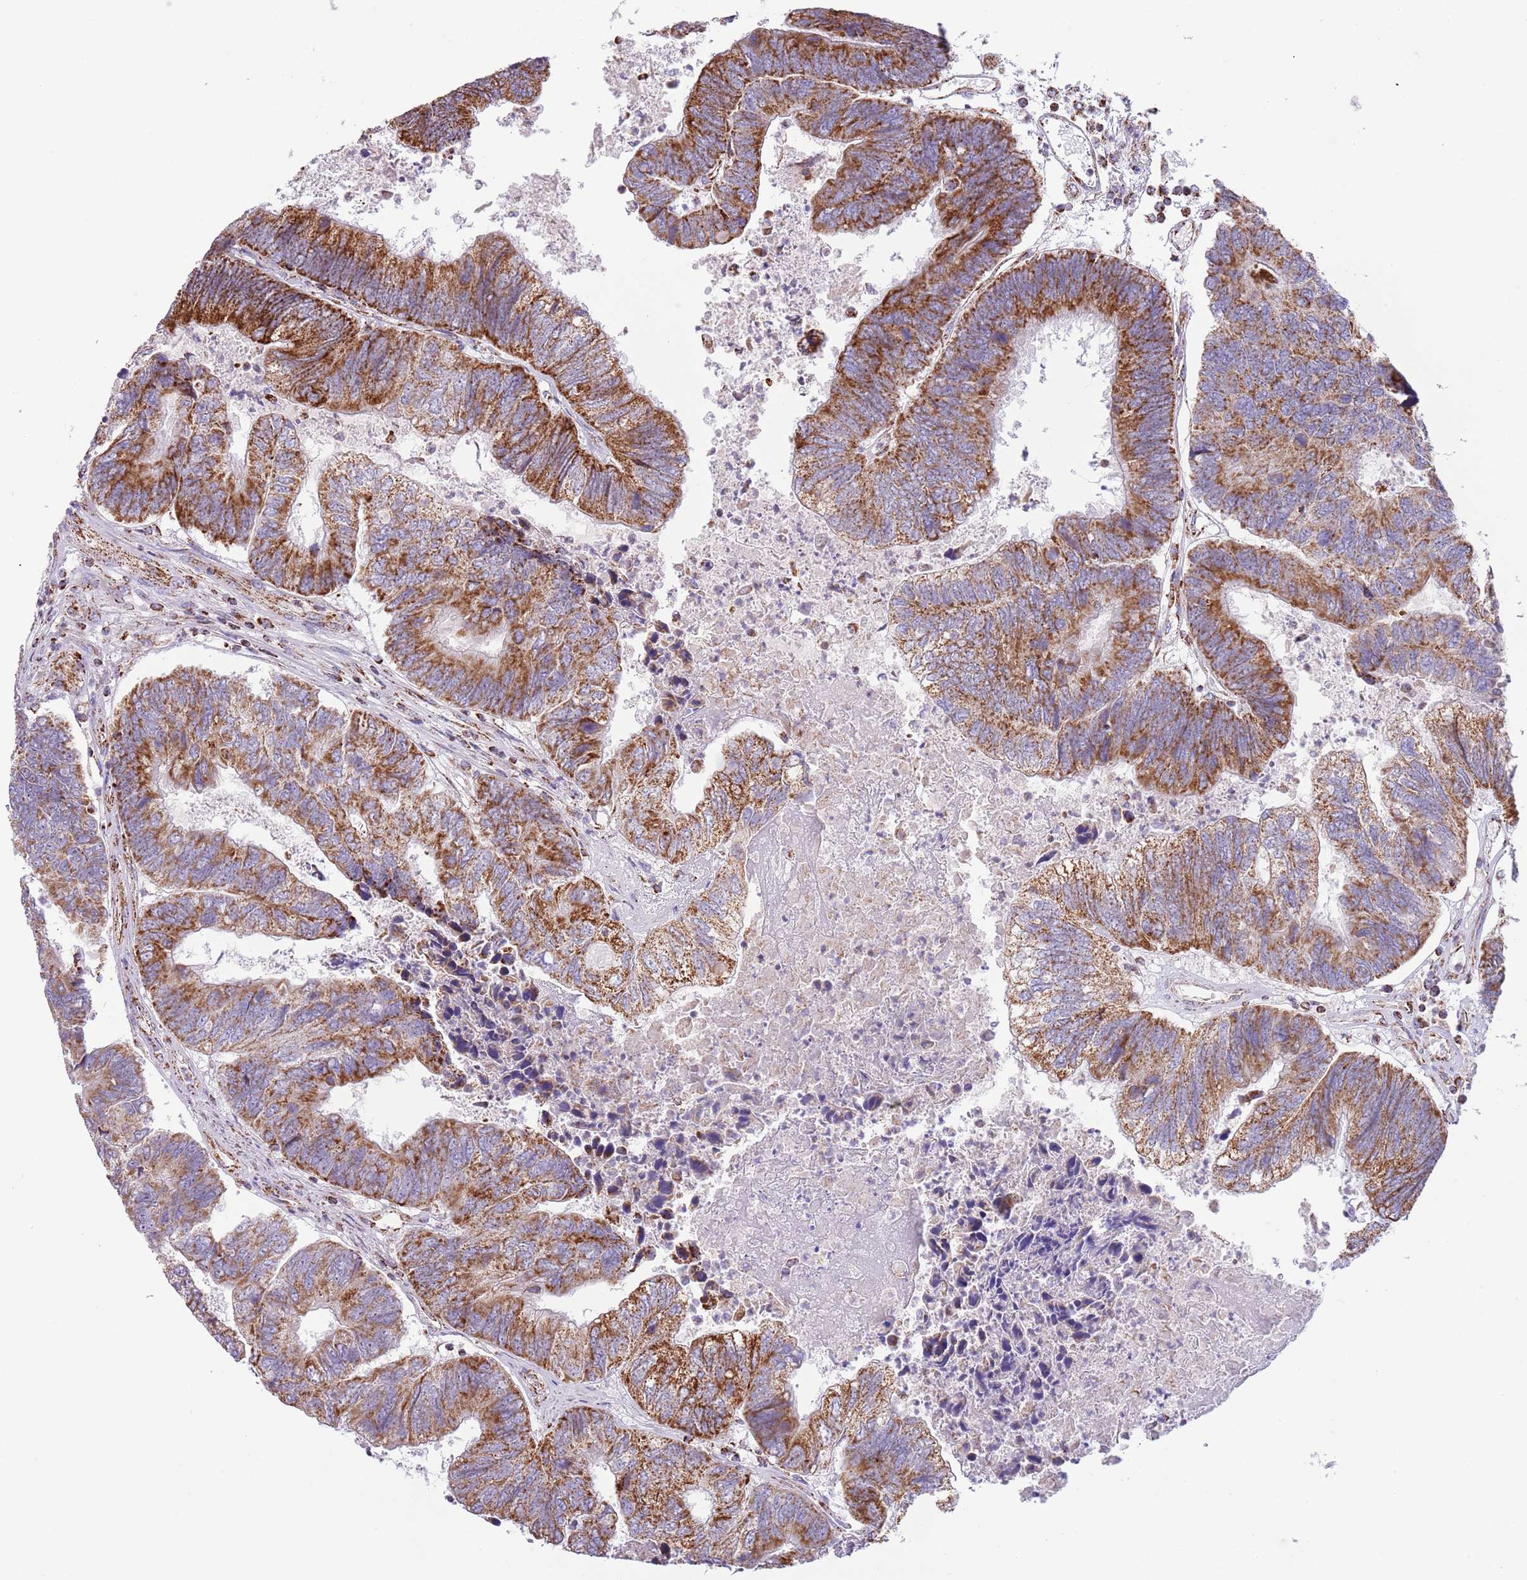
{"staining": {"intensity": "strong", "quantity": ">75%", "location": "cytoplasmic/membranous"}, "tissue": "colorectal cancer", "cell_type": "Tumor cells", "image_type": "cancer", "snomed": [{"axis": "morphology", "description": "Adenocarcinoma, NOS"}, {"axis": "topography", "description": "Colon"}], "caption": "Immunohistochemistry (IHC) (DAB (3,3'-diaminobenzidine)) staining of human adenocarcinoma (colorectal) exhibits strong cytoplasmic/membranous protein staining in about >75% of tumor cells.", "gene": "LHX6", "patient": {"sex": "female", "age": 67}}